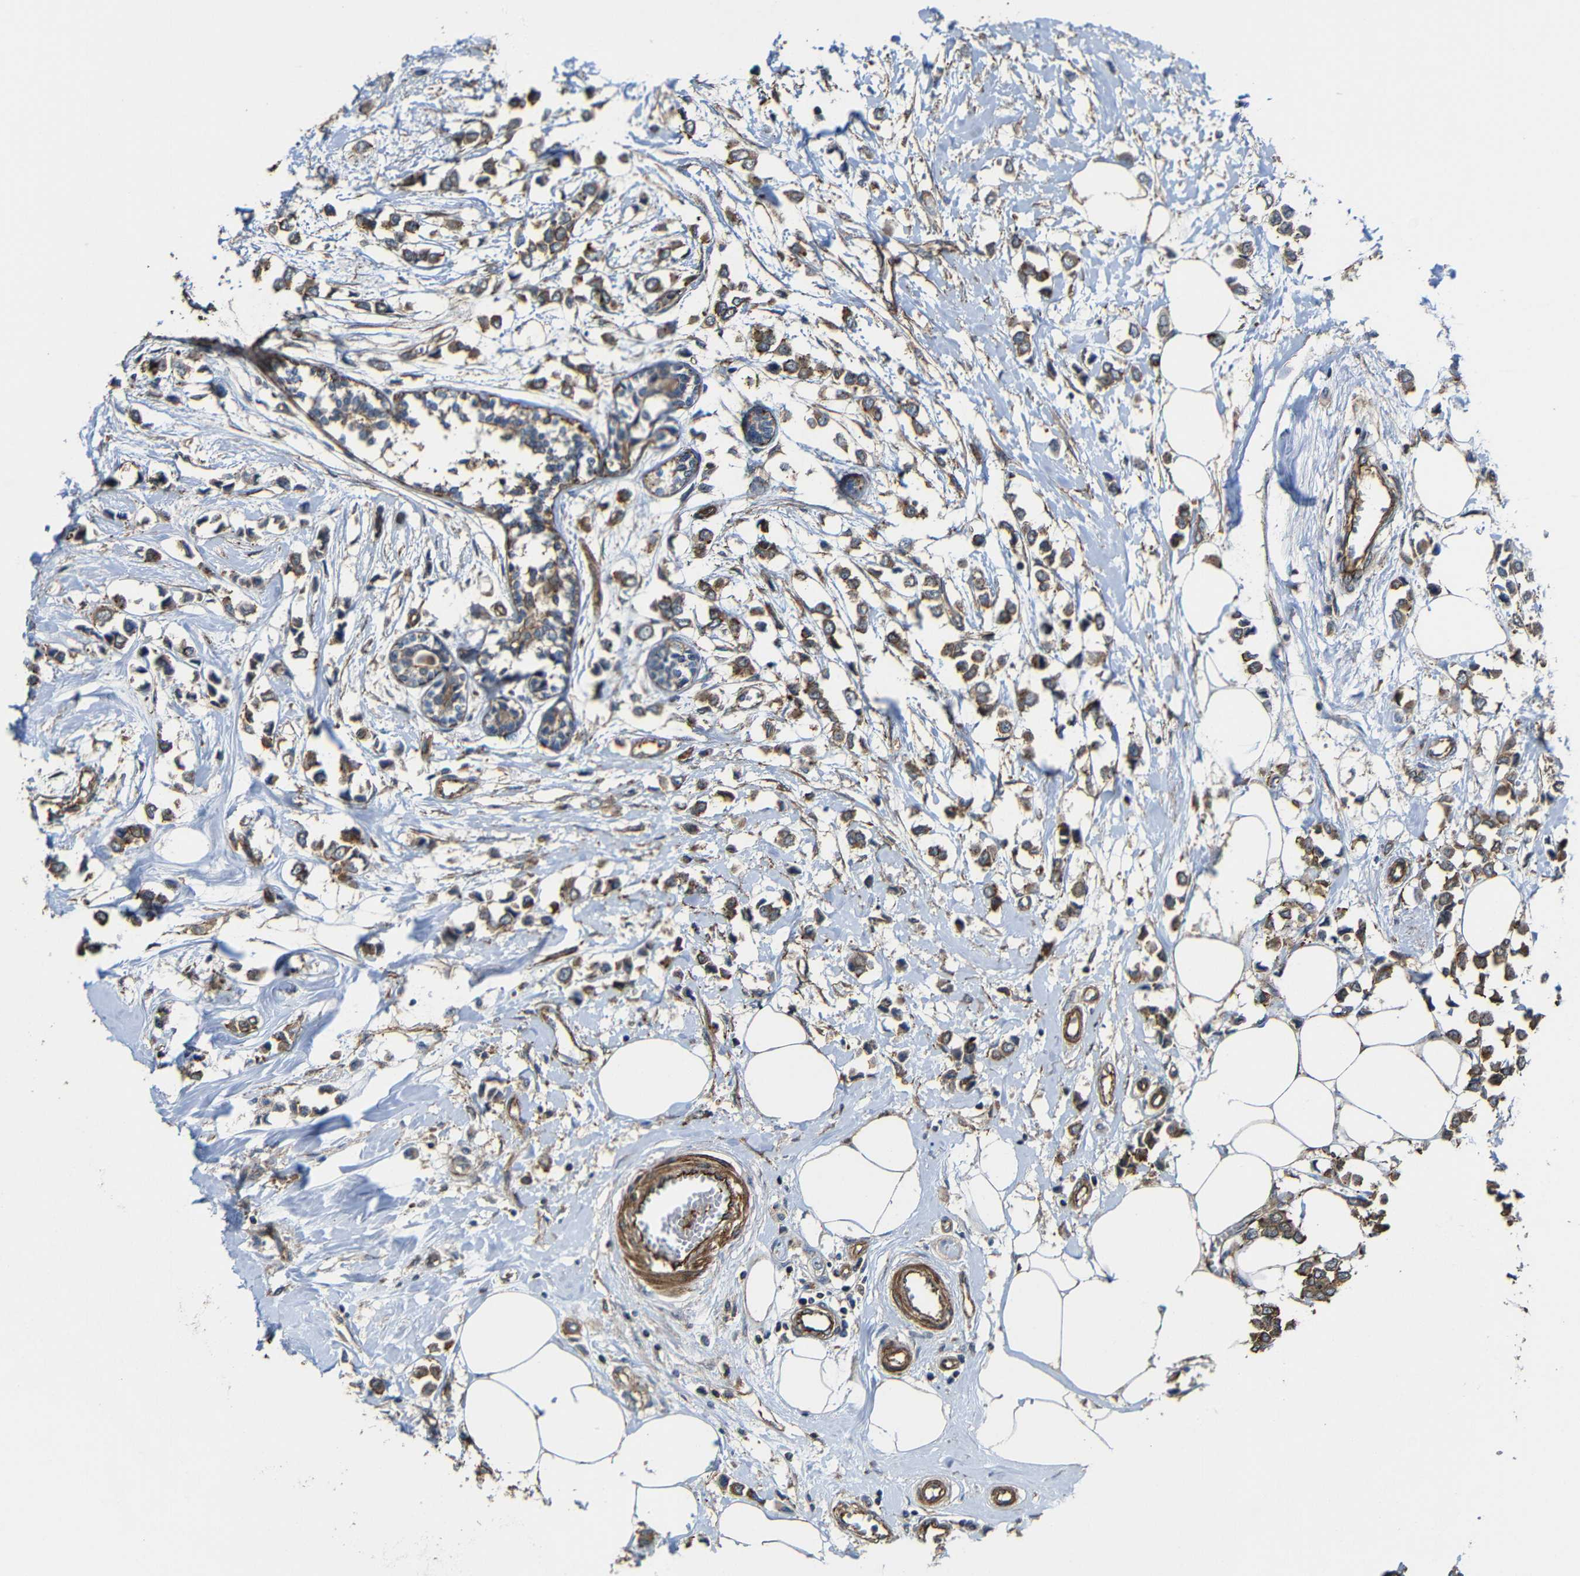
{"staining": {"intensity": "moderate", "quantity": ">75%", "location": "cytoplasmic/membranous"}, "tissue": "breast cancer", "cell_type": "Tumor cells", "image_type": "cancer", "snomed": [{"axis": "morphology", "description": "Lobular carcinoma"}, {"axis": "topography", "description": "Breast"}], "caption": "Tumor cells reveal moderate cytoplasmic/membranous positivity in approximately >75% of cells in breast cancer (lobular carcinoma).", "gene": "PTCH1", "patient": {"sex": "female", "age": 51}}